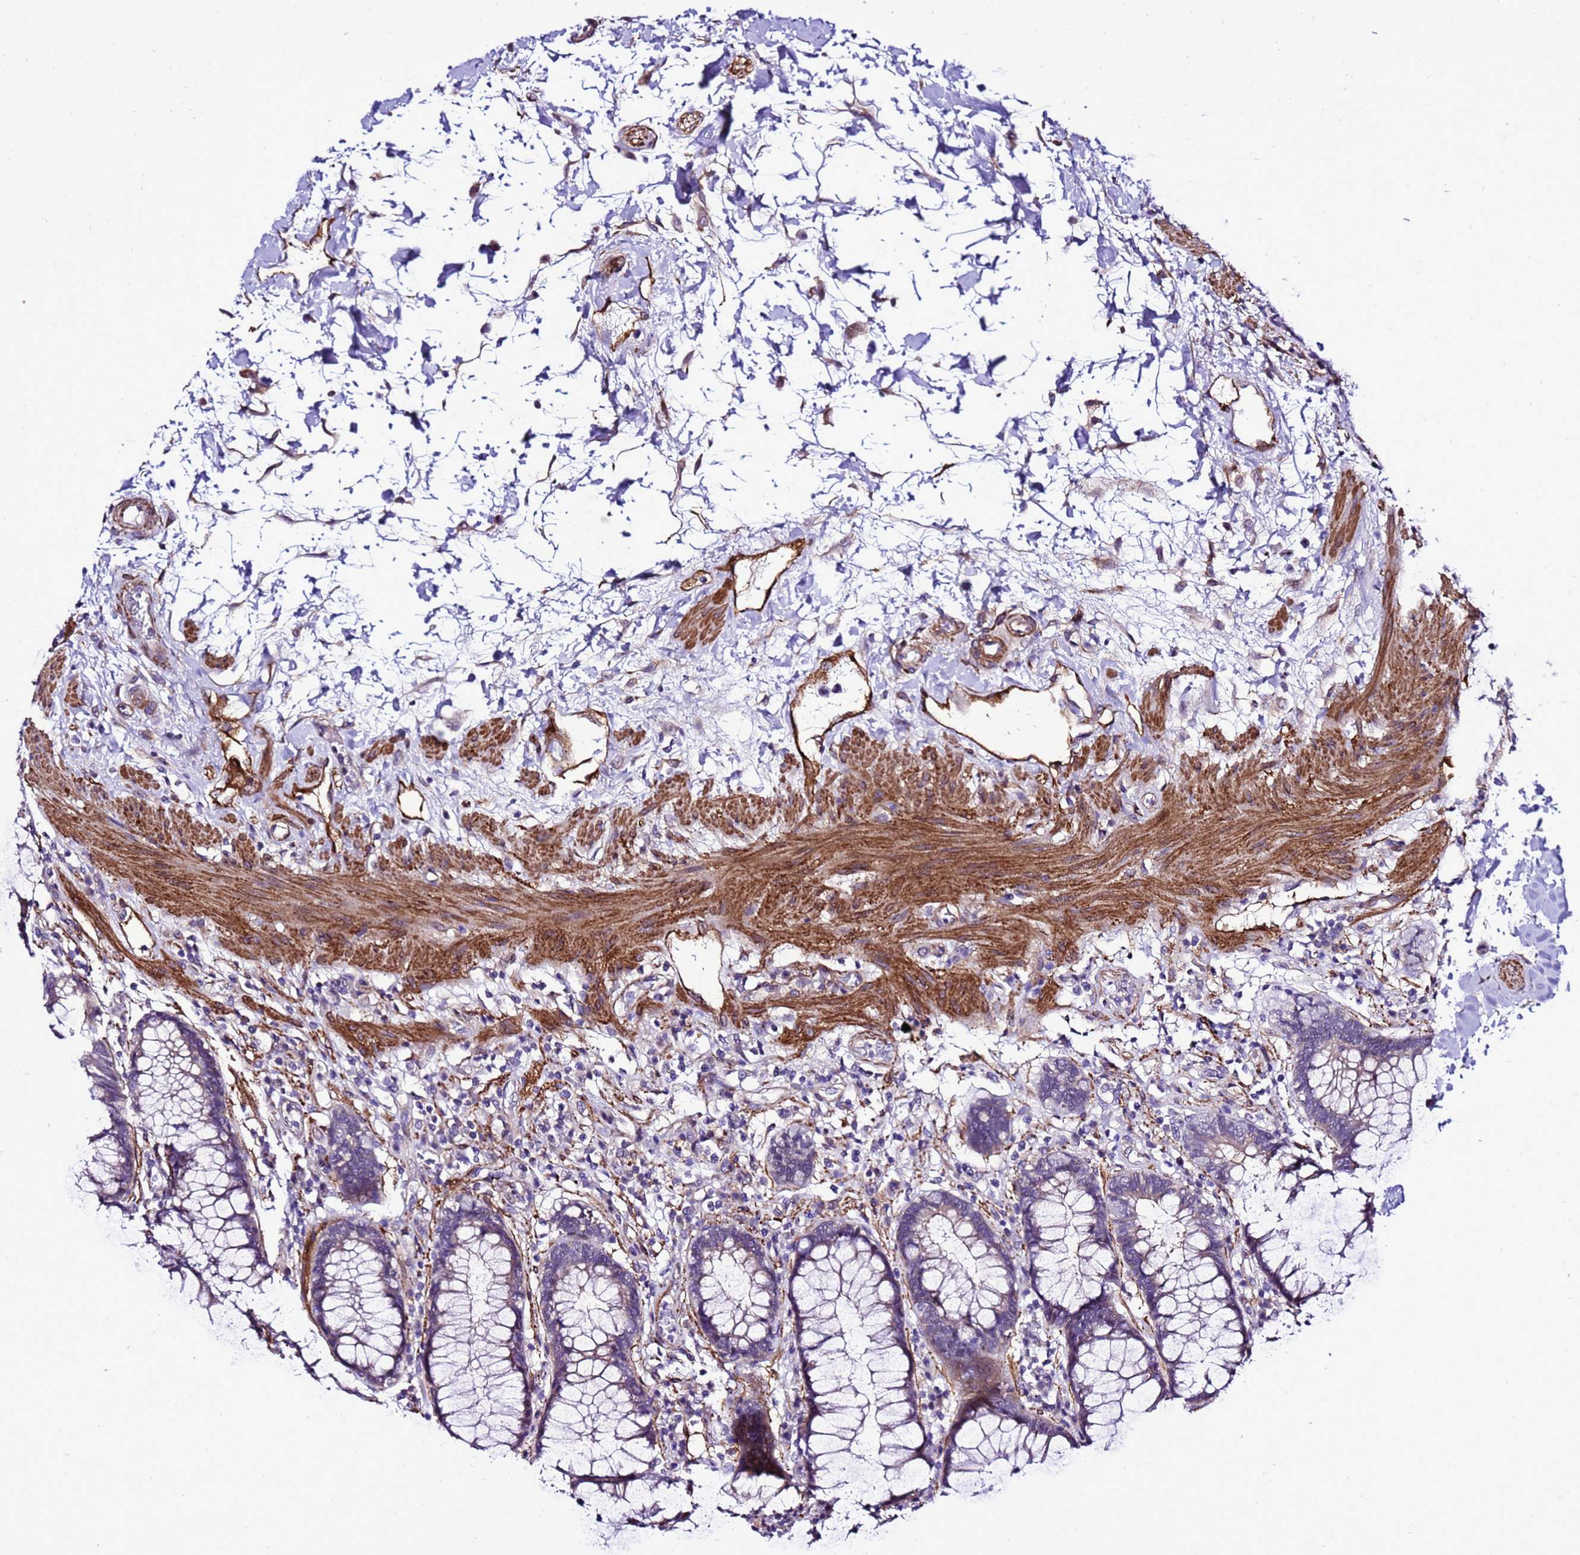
{"staining": {"intensity": "weak", "quantity": "<25%", "location": "cytoplasmic/membranous"}, "tissue": "rectum", "cell_type": "Glandular cells", "image_type": "normal", "snomed": [{"axis": "morphology", "description": "Normal tissue, NOS"}, {"axis": "topography", "description": "Rectum"}], "caption": "The micrograph reveals no staining of glandular cells in benign rectum. The staining is performed using DAB brown chromogen with nuclei counter-stained in using hematoxylin.", "gene": "GZF1", "patient": {"sex": "male", "age": 64}}